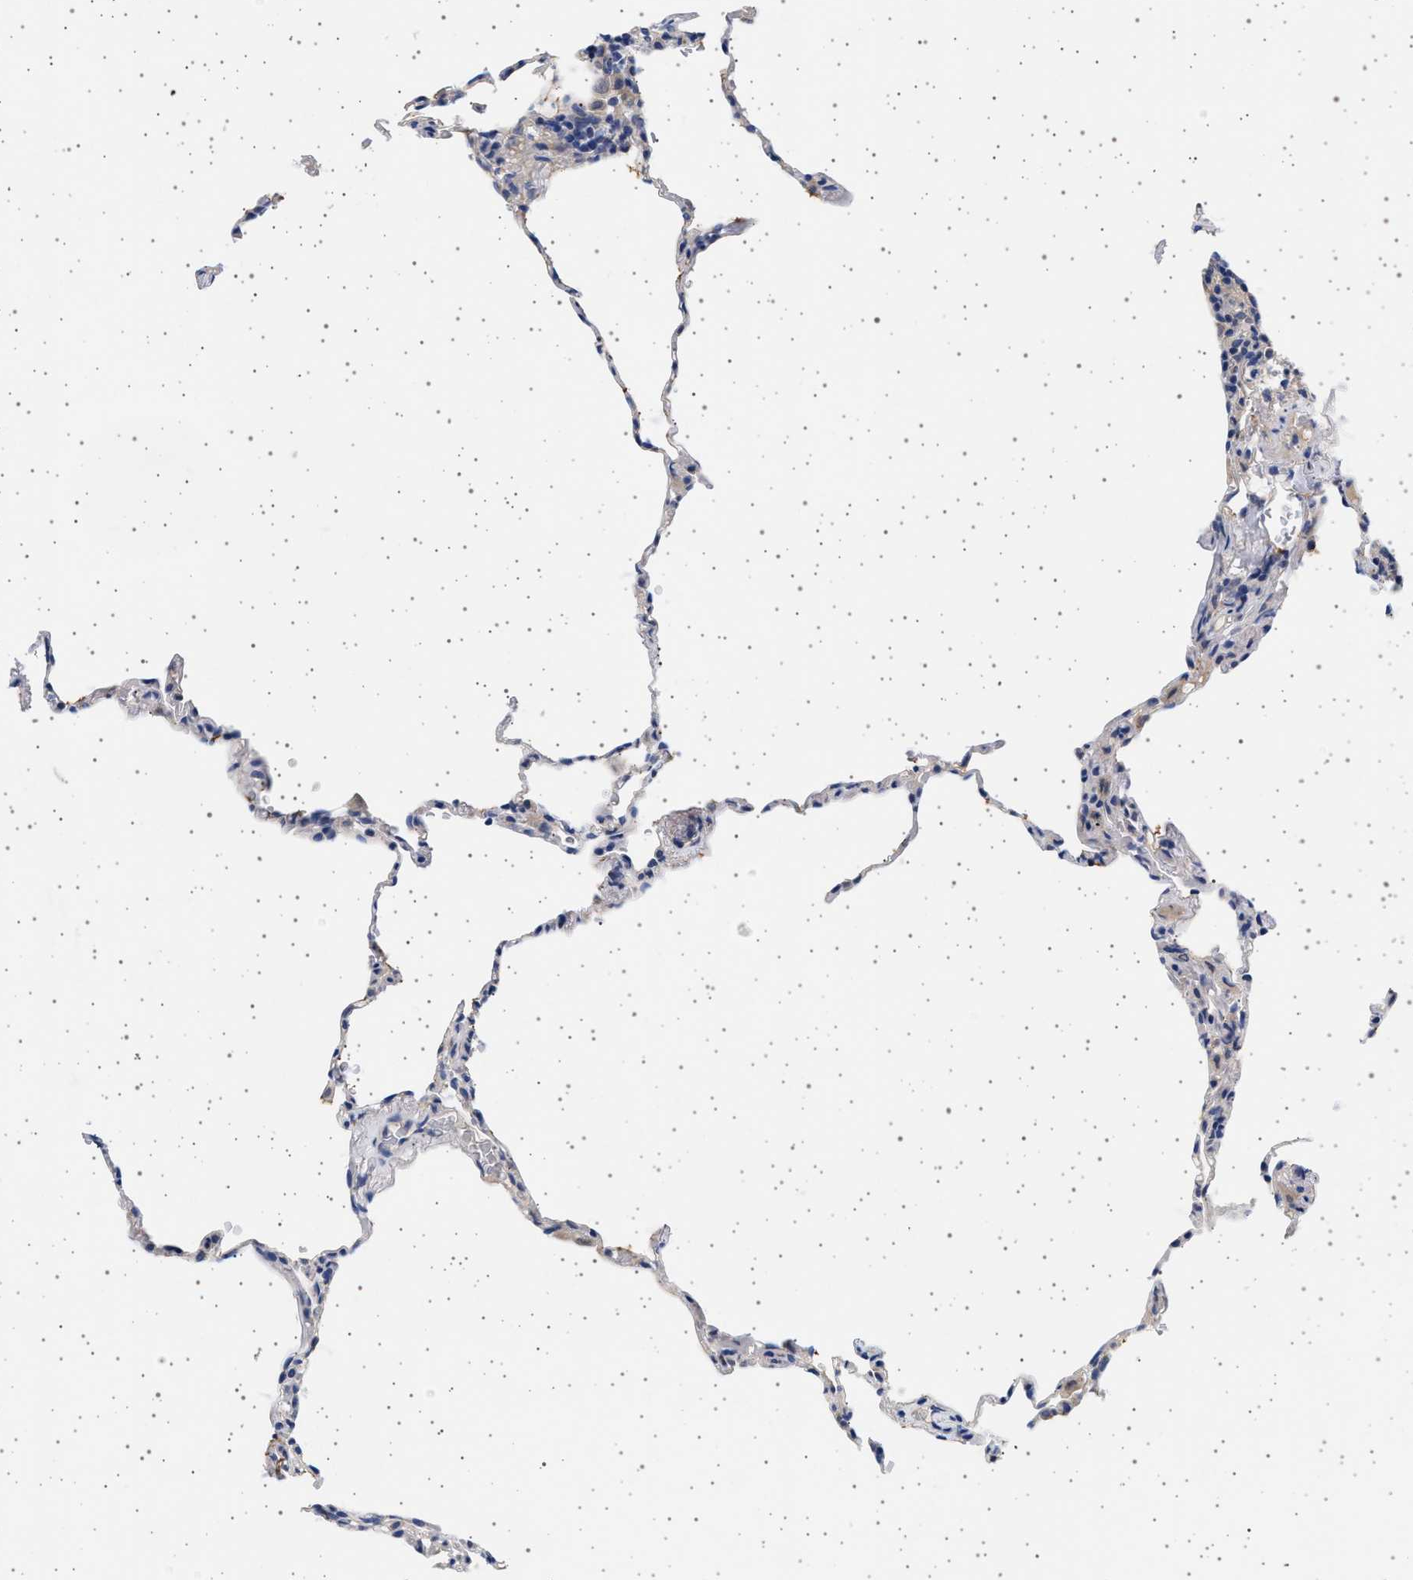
{"staining": {"intensity": "negative", "quantity": "none", "location": "none"}, "tissue": "lung", "cell_type": "Alveolar cells", "image_type": "normal", "snomed": [{"axis": "morphology", "description": "Normal tissue, NOS"}, {"axis": "topography", "description": "Lung"}], "caption": "Lung was stained to show a protein in brown. There is no significant staining in alveolar cells.", "gene": "TRMT10B", "patient": {"sex": "male", "age": 59}}